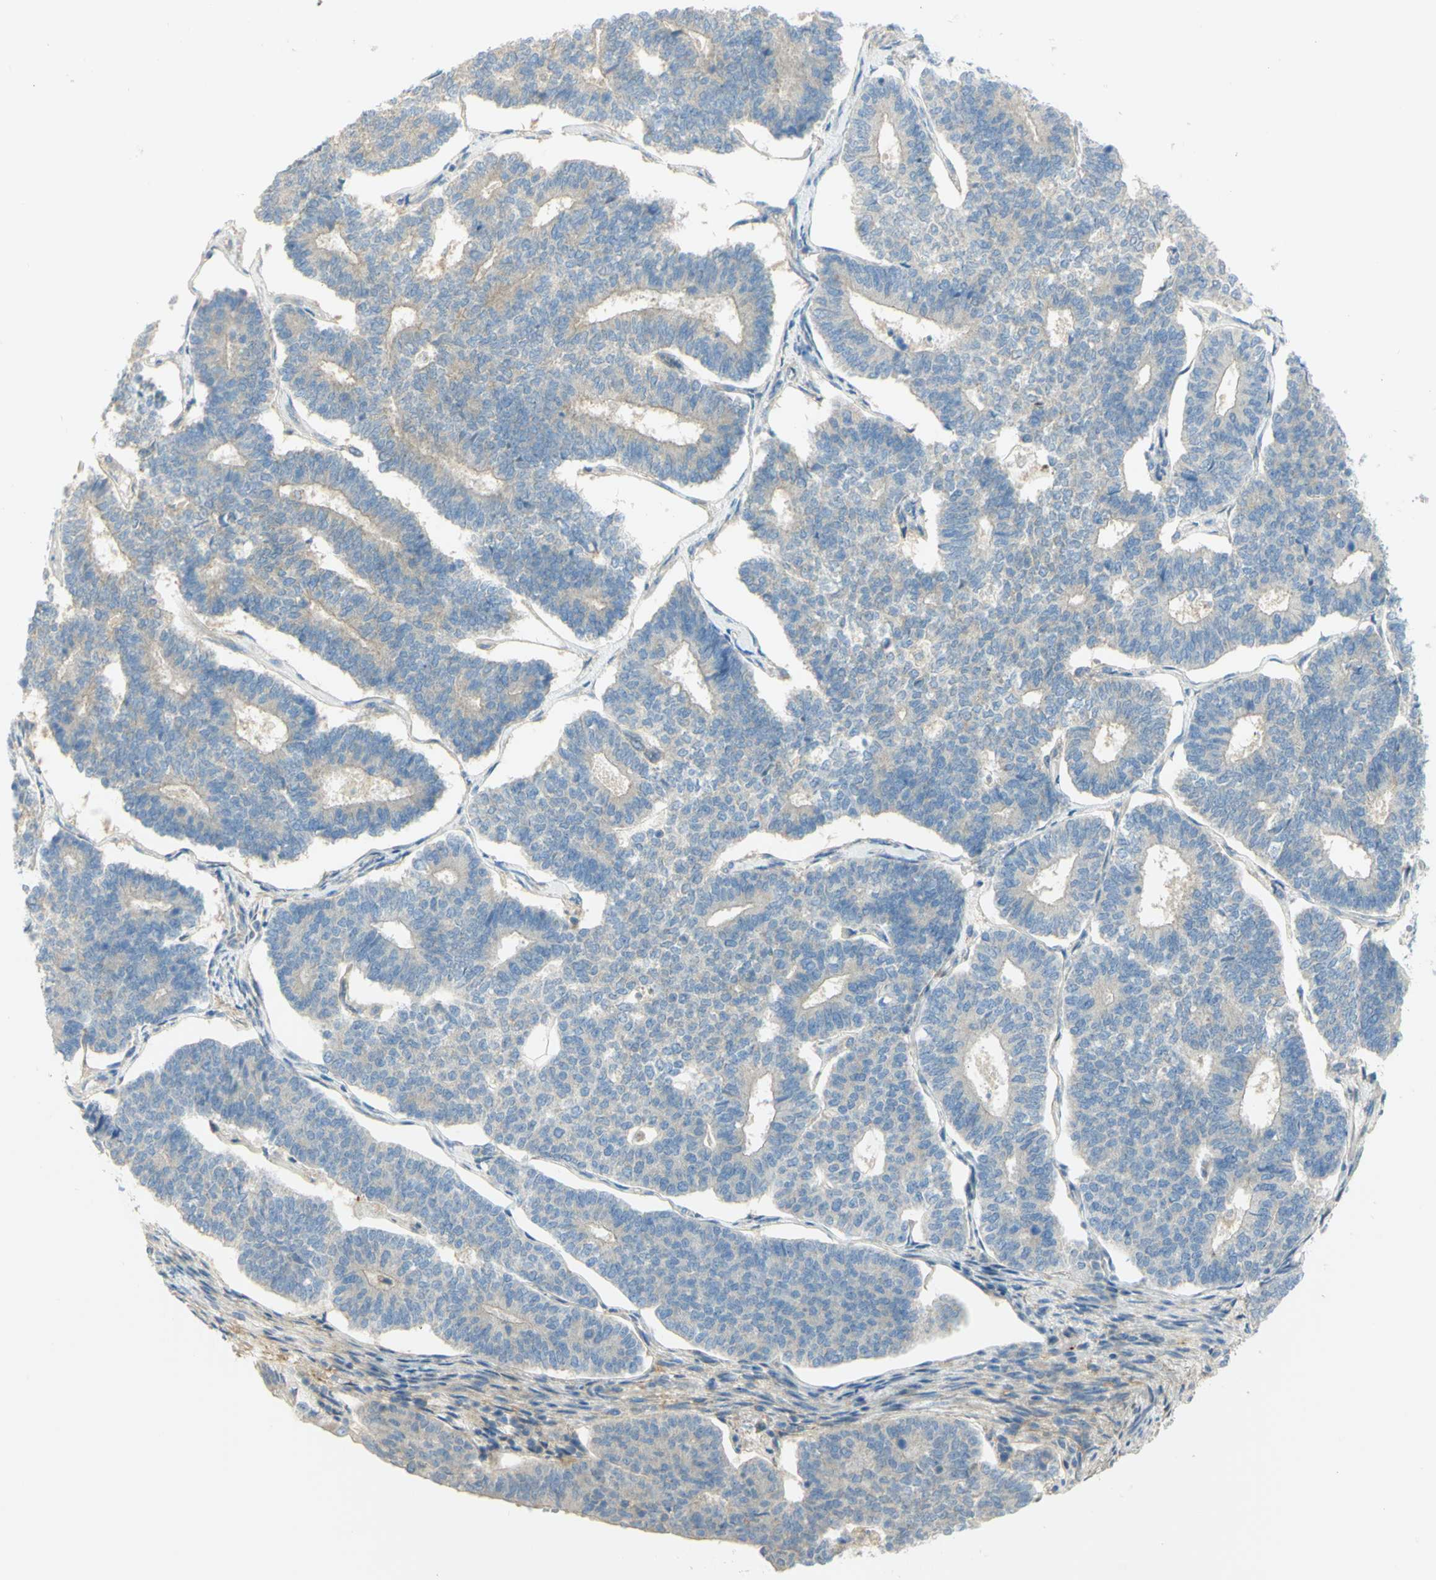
{"staining": {"intensity": "weak", "quantity": ">75%", "location": "cytoplasmic/membranous"}, "tissue": "endometrial cancer", "cell_type": "Tumor cells", "image_type": "cancer", "snomed": [{"axis": "morphology", "description": "Adenocarcinoma, NOS"}, {"axis": "topography", "description": "Endometrium"}], "caption": "A low amount of weak cytoplasmic/membranous positivity is seen in about >75% of tumor cells in adenocarcinoma (endometrial) tissue.", "gene": "GCNT3", "patient": {"sex": "female", "age": 70}}